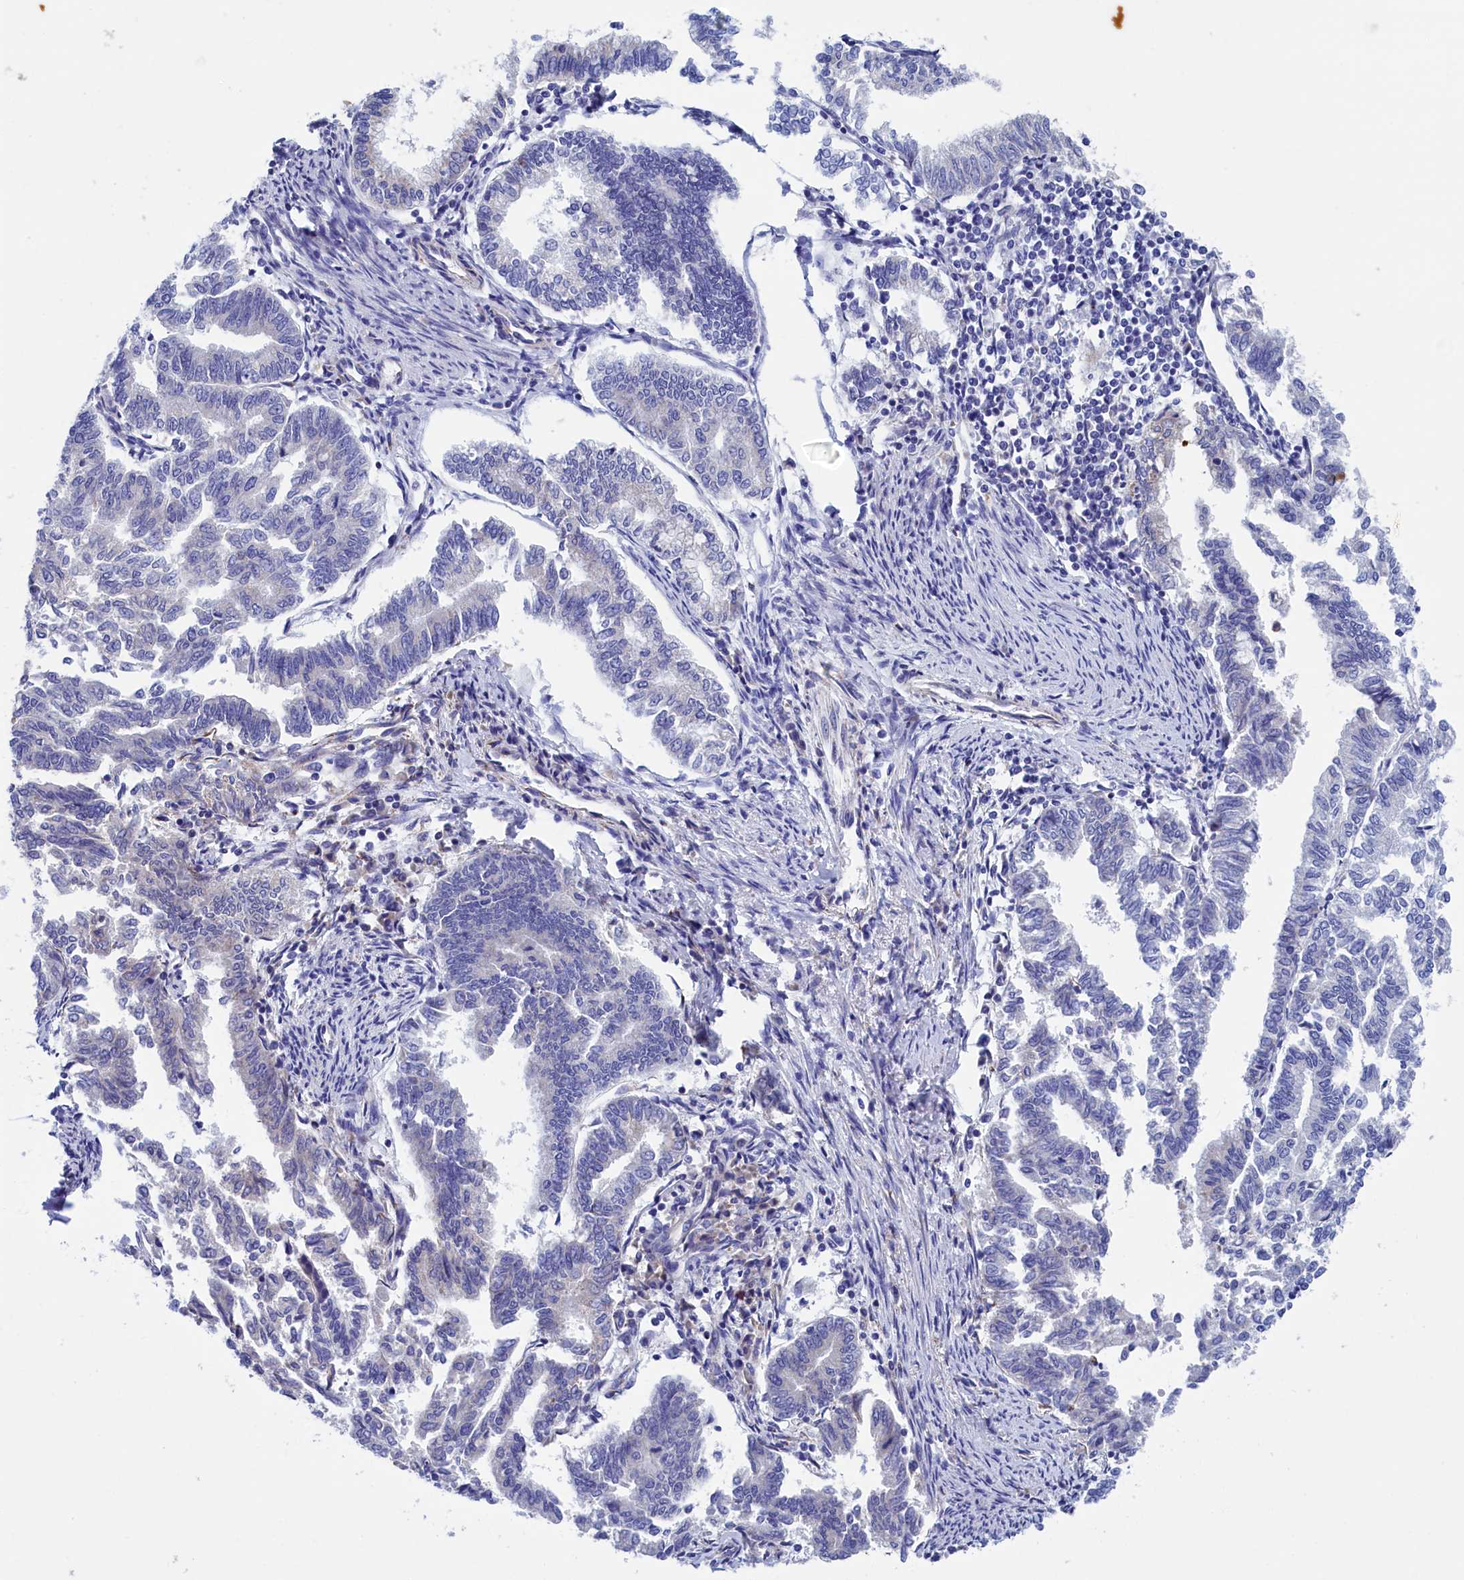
{"staining": {"intensity": "negative", "quantity": "none", "location": "none"}, "tissue": "endometrial cancer", "cell_type": "Tumor cells", "image_type": "cancer", "snomed": [{"axis": "morphology", "description": "Adenocarcinoma, NOS"}, {"axis": "topography", "description": "Endometrium"}], "caption": "Tumor cells show no significant positivity in endometrial cancer.", "gene": "WDR83", "patient": {"sex": "female", "age": 79}}